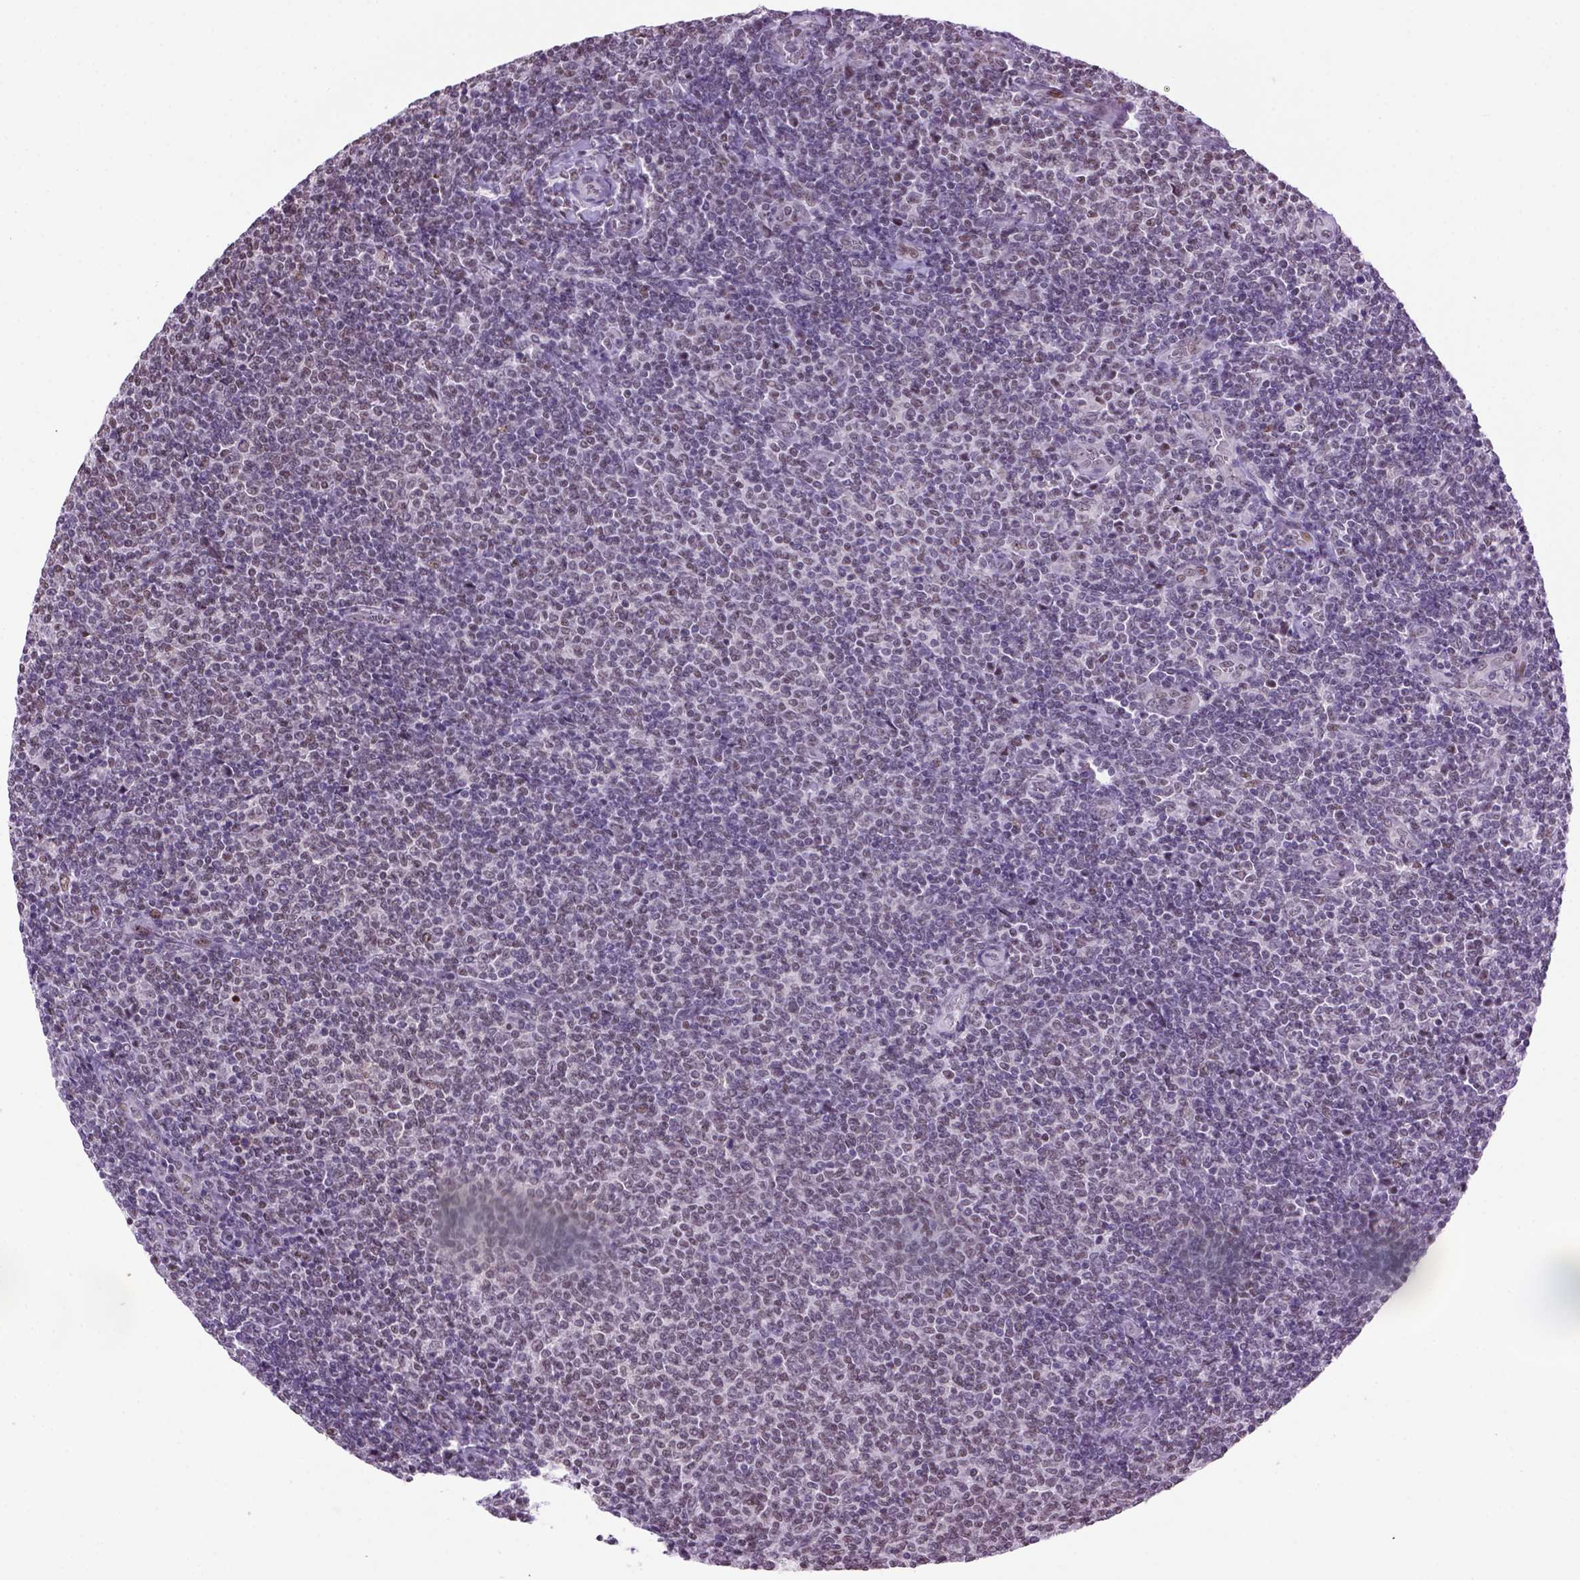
{"staining": {"intensity": "negative", "quantity": "none", "location": "none"}, "tissue": "lymphoma", "cell_type": "Tumor cells", "image_type": "cancer", "snomed": [{"axis": "morphology", "description": "Malignant lymphoma, non-Hodgkin's type, Low grade"}, {"axis": "topography", "description": "Lymph node"}], "caption": "Histopathology image shows no protein positivity in tumor cells of lymphoma tissue.", "gene": "TBPL1", "patient": {"sex": "male", "age": 52}}